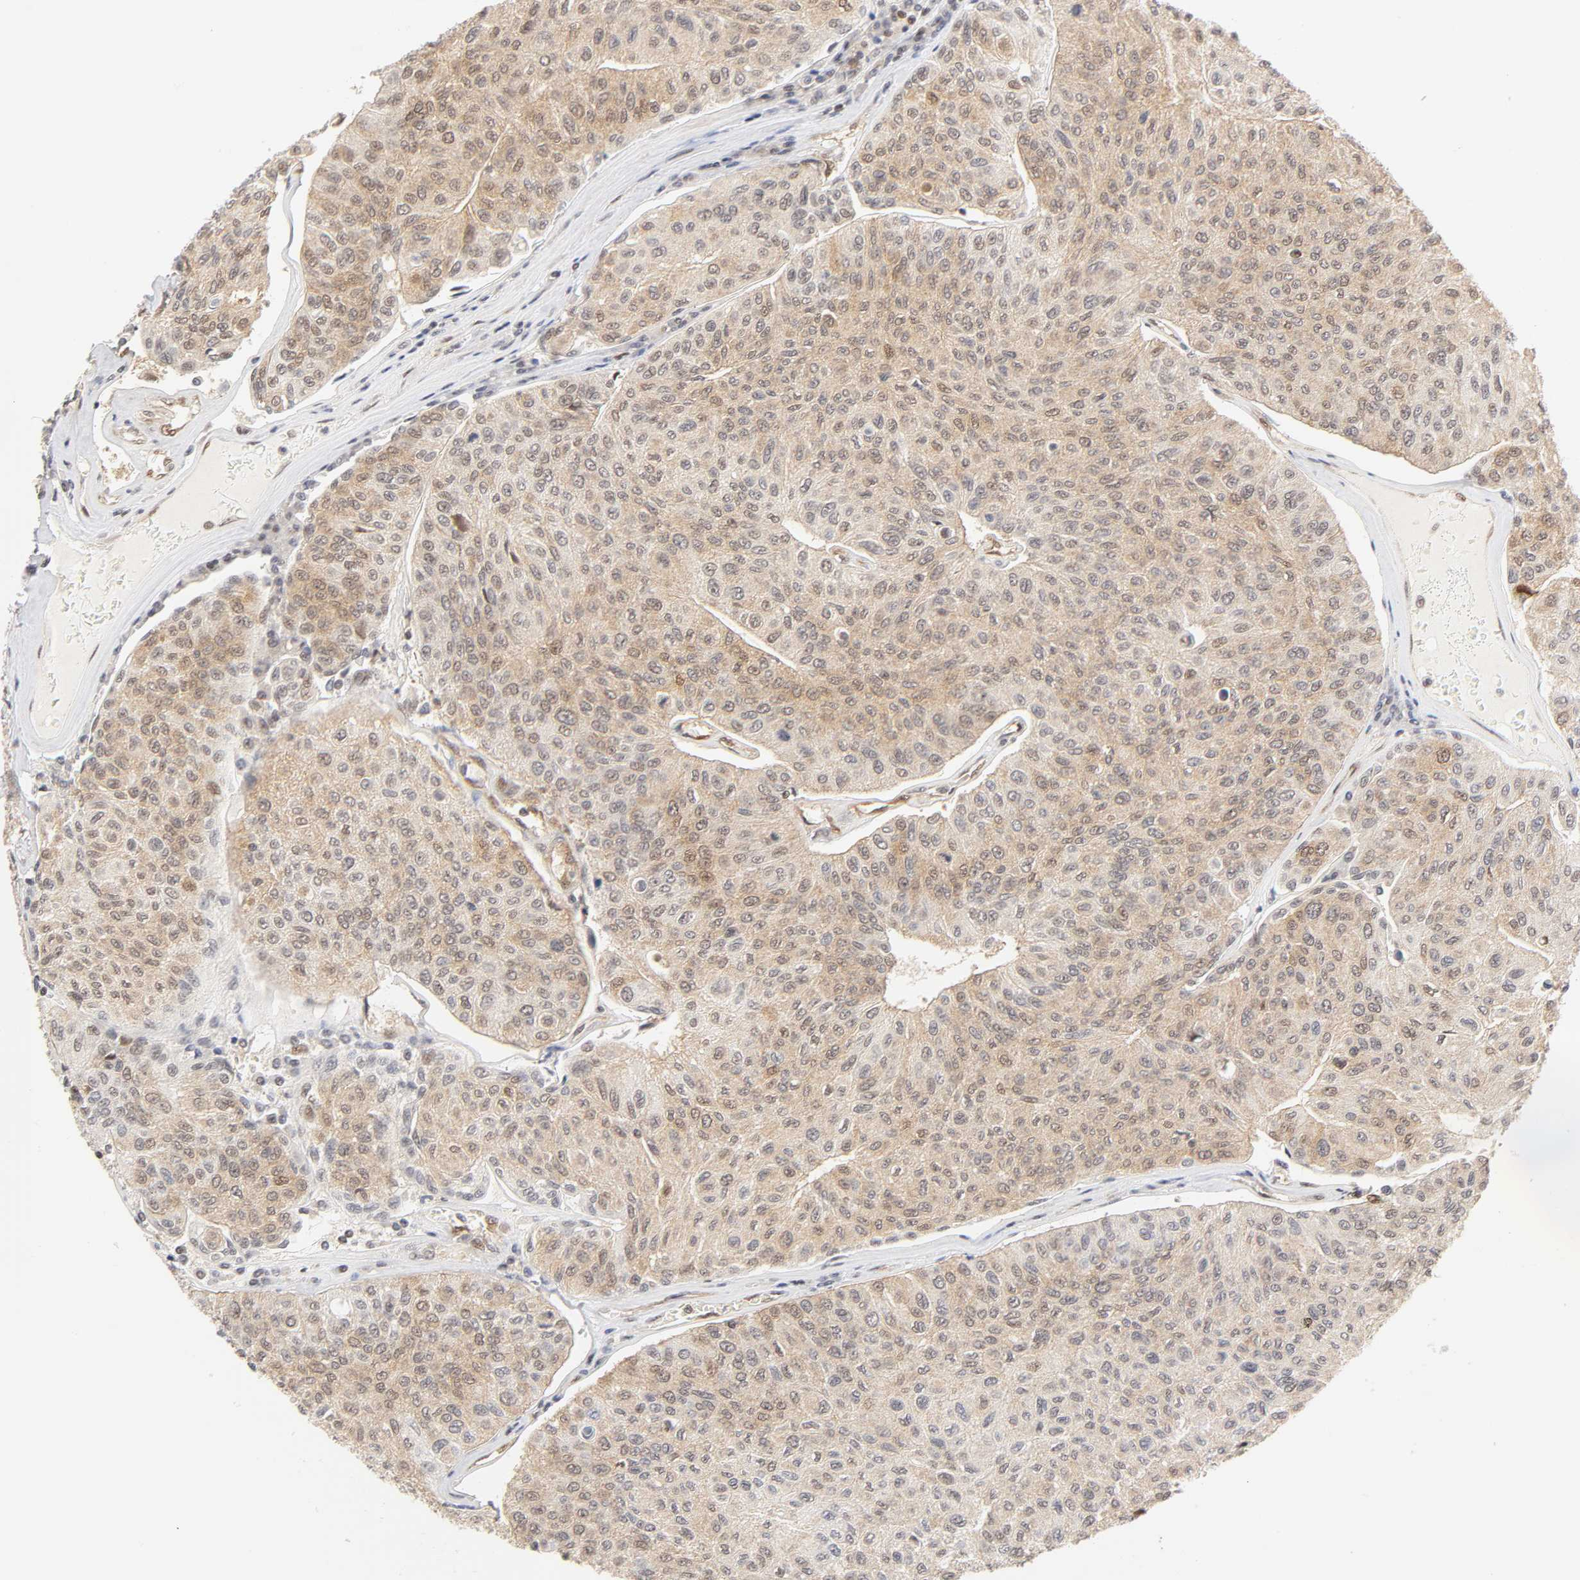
{"staining": {"intensity": "weak", "quantity": ">75%", "location": "cytoplasmic/membranous,nuclear"}, "tissue": "urothelial cancer", "cell_type": "Tumor cells", "image_type": "cancer", "snomed": [{"axis": "morphology", "description": "Urothelial carcinoma, High grade"}, {"axis": "topography", "description": "Urinary bladder"}], "caption": "An image showing weak cytoplasmic/membranous and nuclear expression in approximately >75% of tumor cells in urothelial cancer, as visualized by brown immunohistochemical staining.", "gene": "CDC37", "patient": {"sex": "male", "age": 66}}